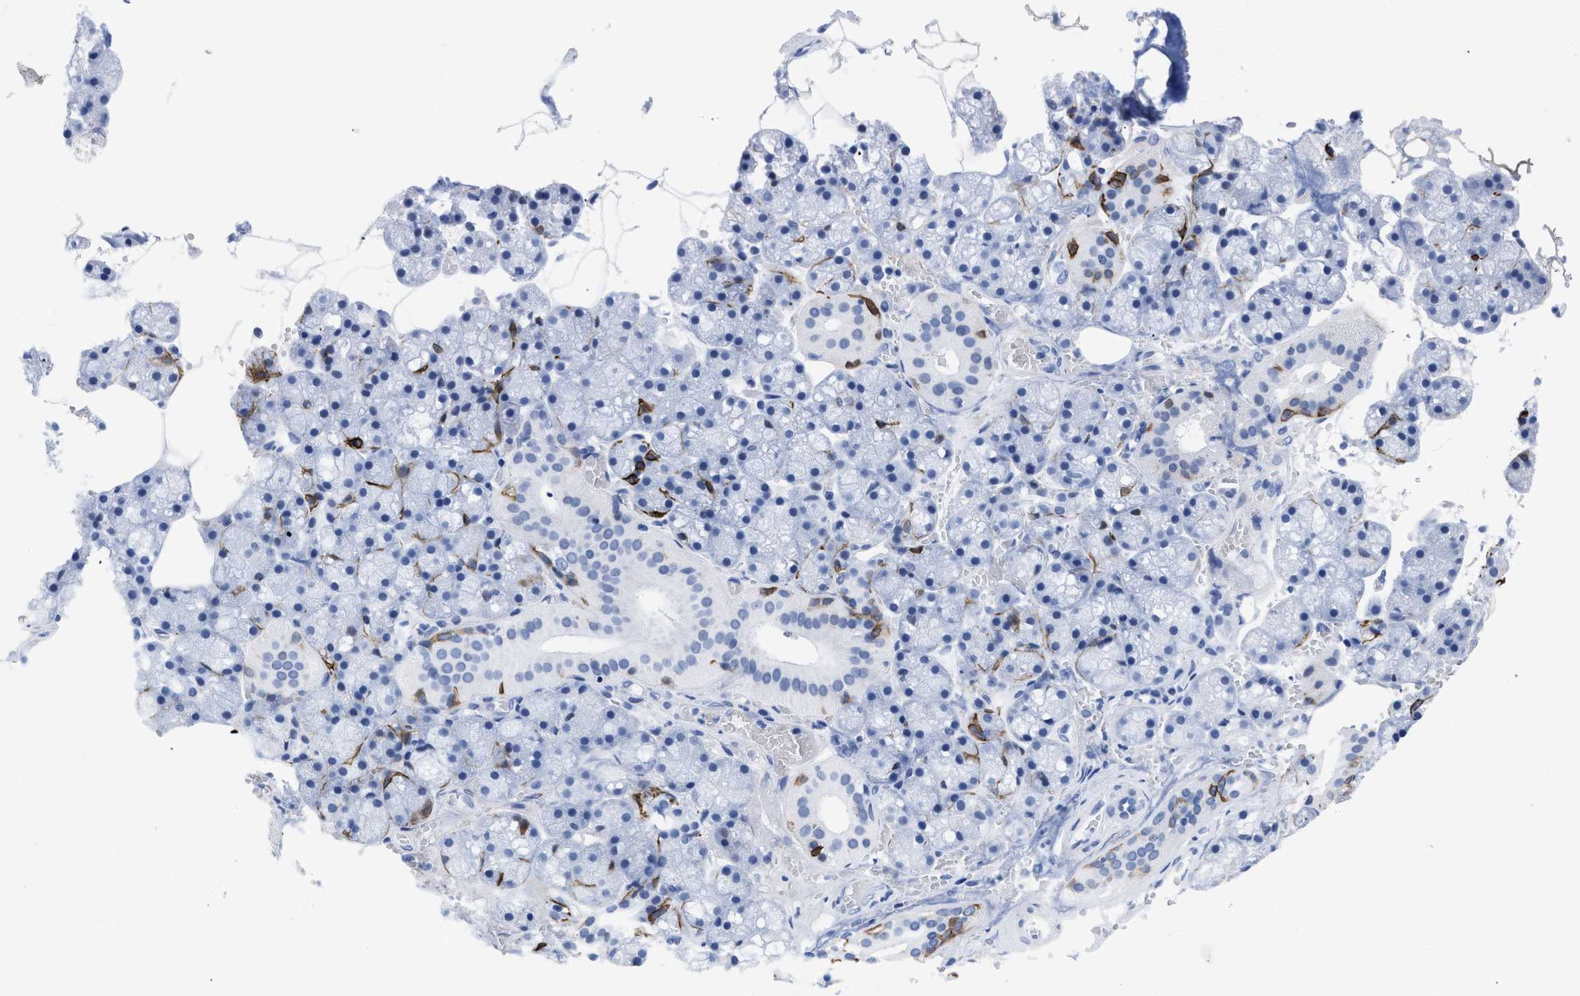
{"staining": {"intensity": "strong", "quantity": "<25%", "location": "cytoplasmic/membranous"}, "tissue": "salivary gland", "cell_type": "Glandular cells", "image_type": "normal", "snomed": [{"axis": "morphology", "description": "Normal tissue, NOS"}, {"axis": "topography", "description": "Salivary gland"}], "caption": "Benign salivary gland displays strong cytoplasmic/membranous positivity in approximately <25% of glandular cells The staining was performed using DAB (3,3'-diaminobenzidine) to visualize the protein expression in brown, while the nuclei were stained in blue with hematoxylin (Magnification: 20x)..", "gene": "DUSP26", "patient": {"sex": "male", "age": 62}}